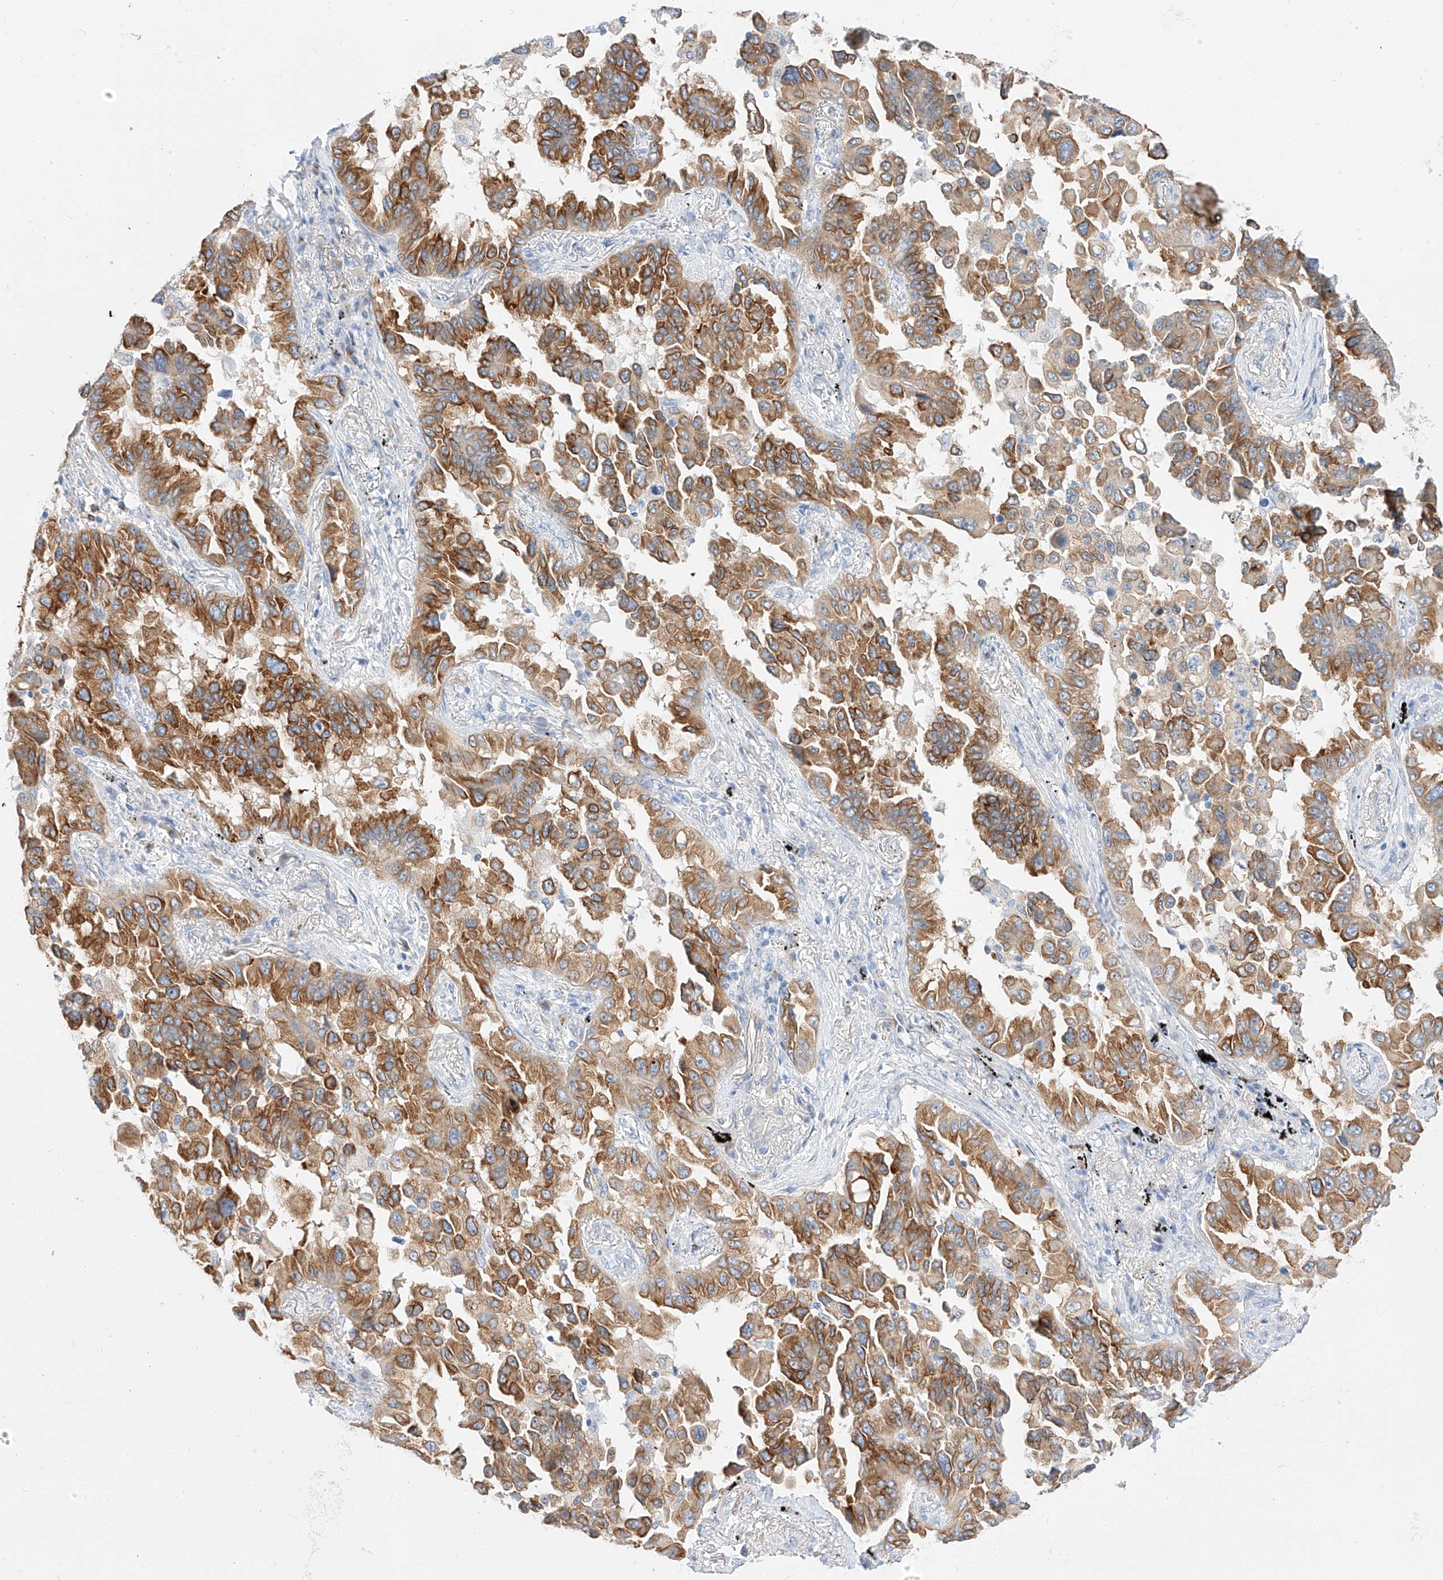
{"staining": {"intensity": "strong", "quantity": ">75%", "location": "cytoplasmic/membranous"}, "tissue": "lung cancer", "cell_type": "Tumor cells", "image_type": "cancer", "snomed": [{"axis": "morphology", "description": "Adenocarcinoma, NOS"}, {"axis": "topography", "description": "Lung"}], "caption": "Immunohistochemistry of adenocarcinoma (lung) shows high levels of strong cytoplasmic/membranous staining in about >75% of tumor cells.", "gene": "MAP7", "patient": {"sex": "female", "age": 67}}